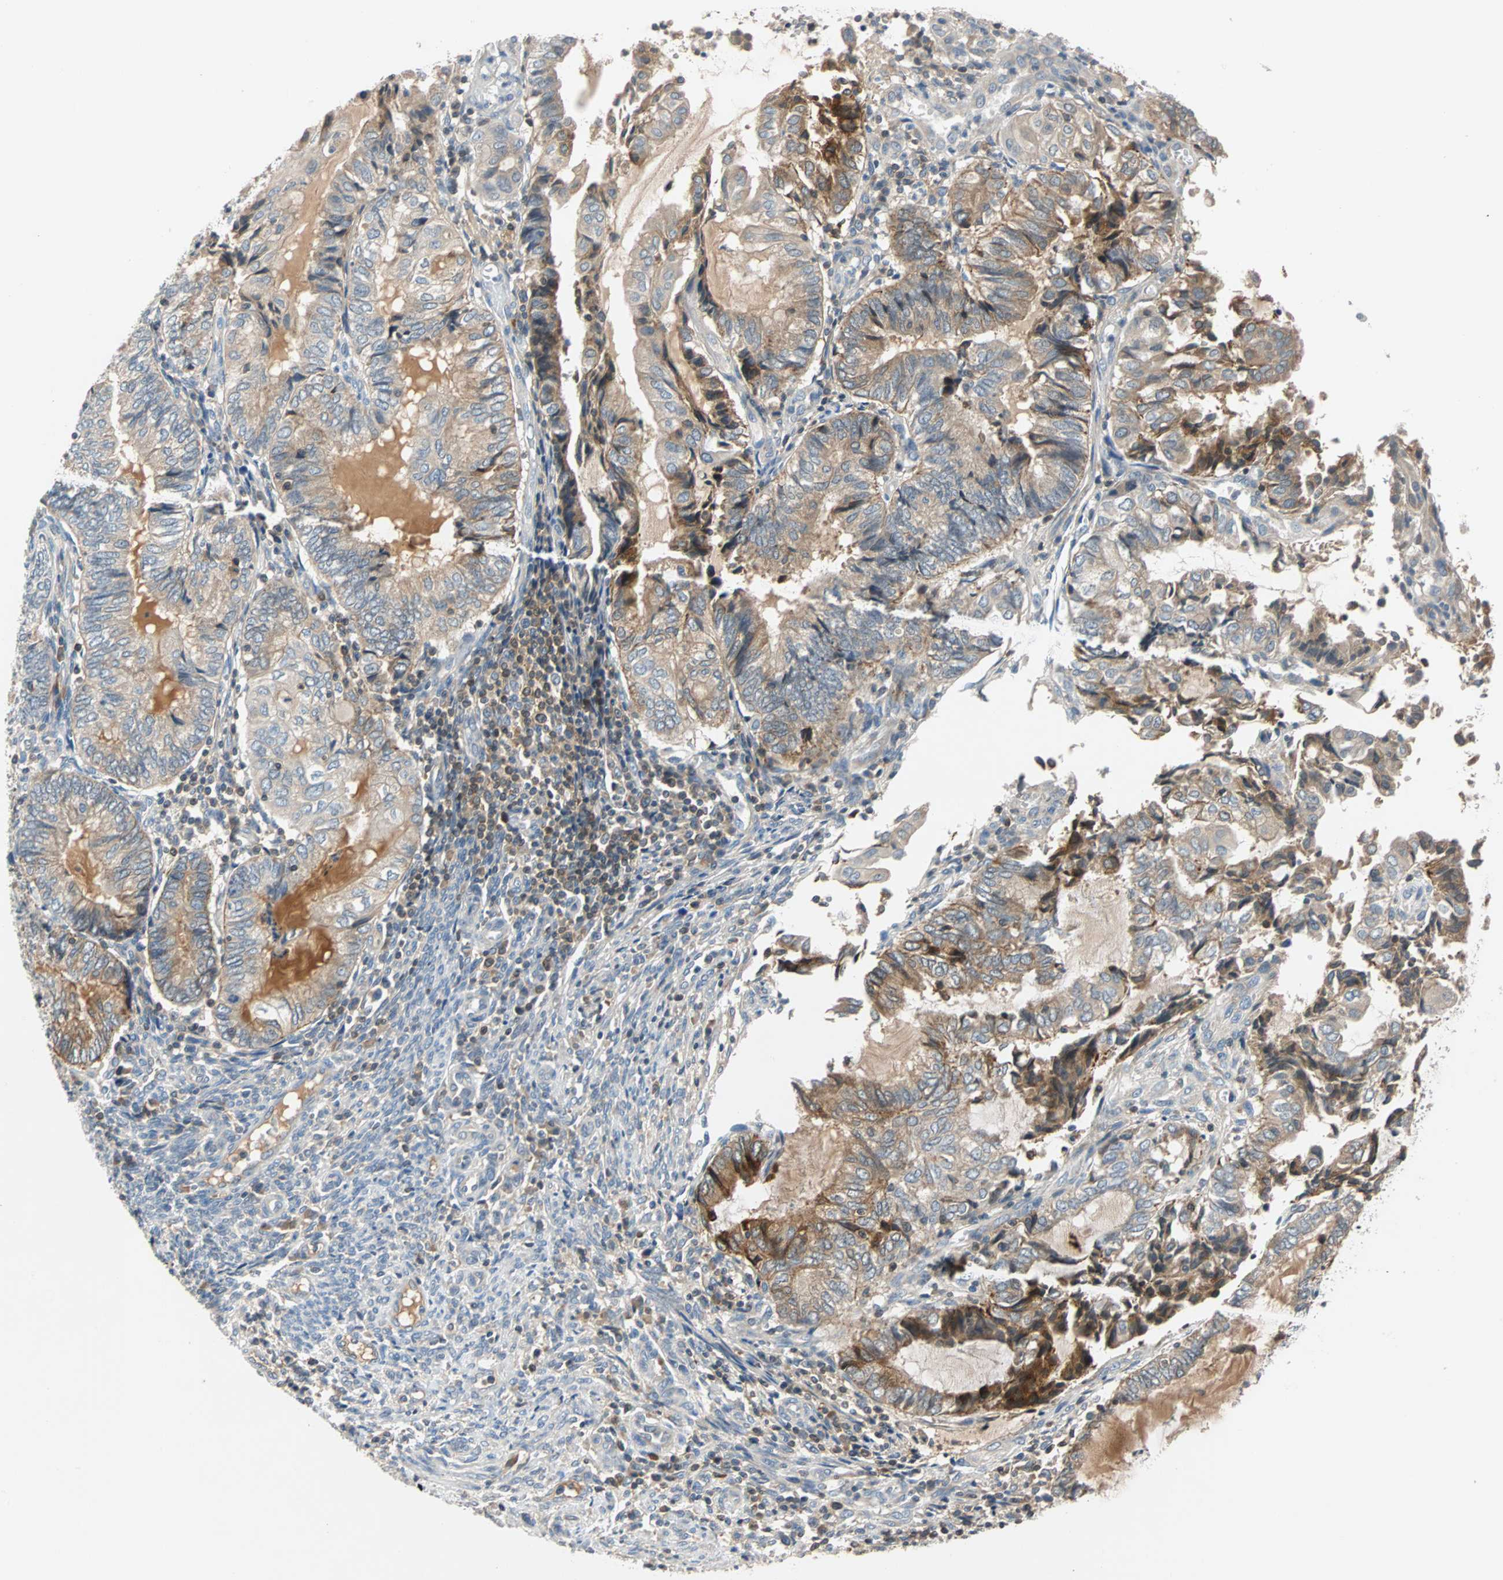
{"staining": {"intensity": "strong", "quantity": "<25%", "location": "cytoplasmic/membranous"}, "tissue": "endometrial cancer", "cell_type": "Tumor cells", "image_type": "cancer", "snomed": [{"axis": "morphology", "description": "Adenocarcinoma, NOS"}, {"axis": "topography", "description": "Uterus"}, {"axis": "topography", "description": "Endometrium"}], "caption": "The immunohistochemical stain labels strong cytoplasmic/membranous staining in tumor cells of adenocarcinoma (endometrial) tissue.", "gene": "MAP4K1", "patient": {"sex": "female", "age": 70}}